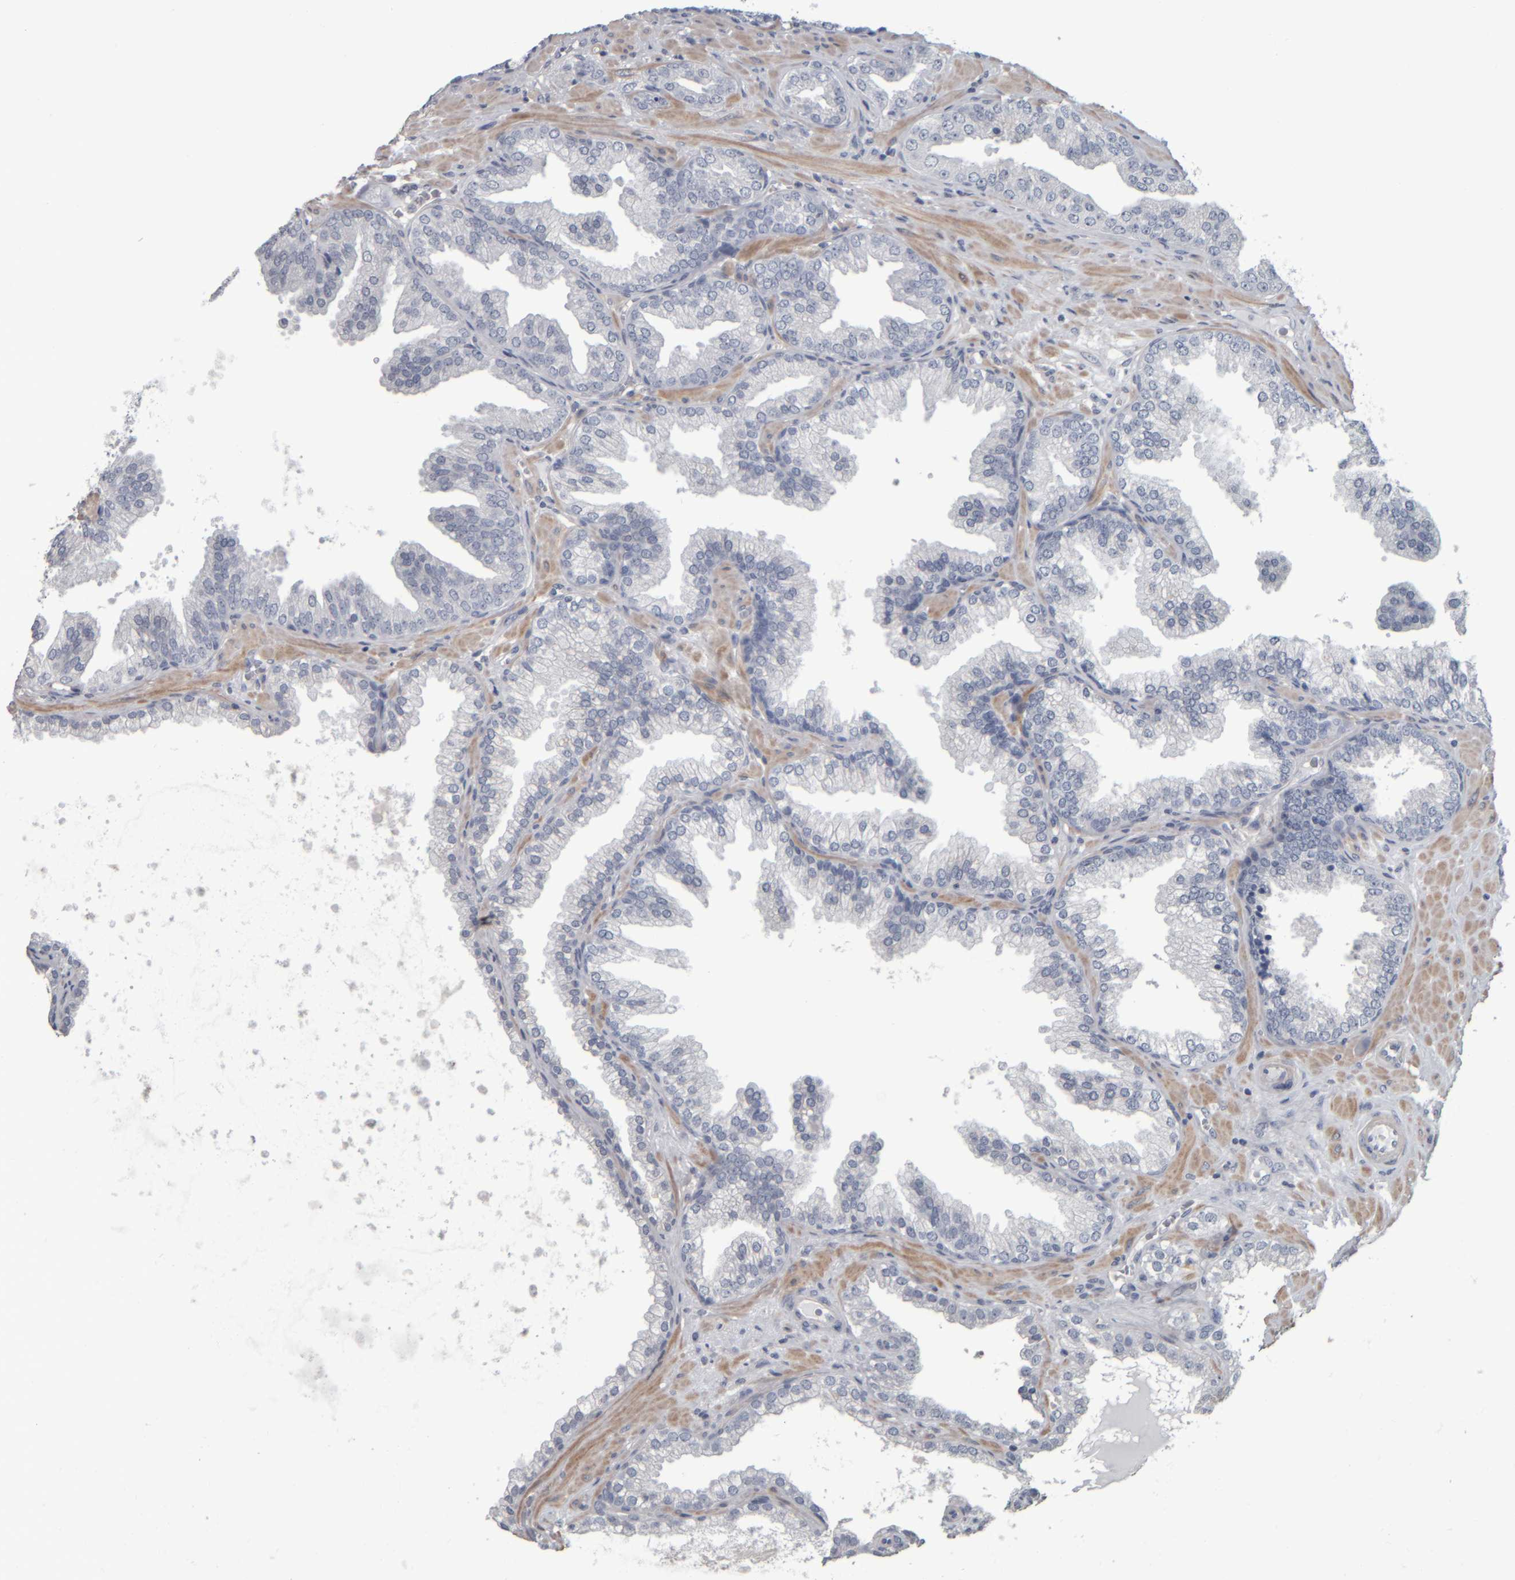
{"staining": {"intensity": "negative", "quantity": "none", "location": "none"}, "tissue": "prostate cancer", "cell_type": "Tumor cells", "image_type": "cancer", "snomed": [{"axis": "morphology", "description": "Adenocarcinoma, Low grade"}, {"axis": "topography", "description": "Prostate"}], "caption": "The micrograph displays no staining of tumor cells in low-grade adenocarcinoma (prostate).", "gene": "CAVIN4", "patient": {"sex": "male", "age": 62}}